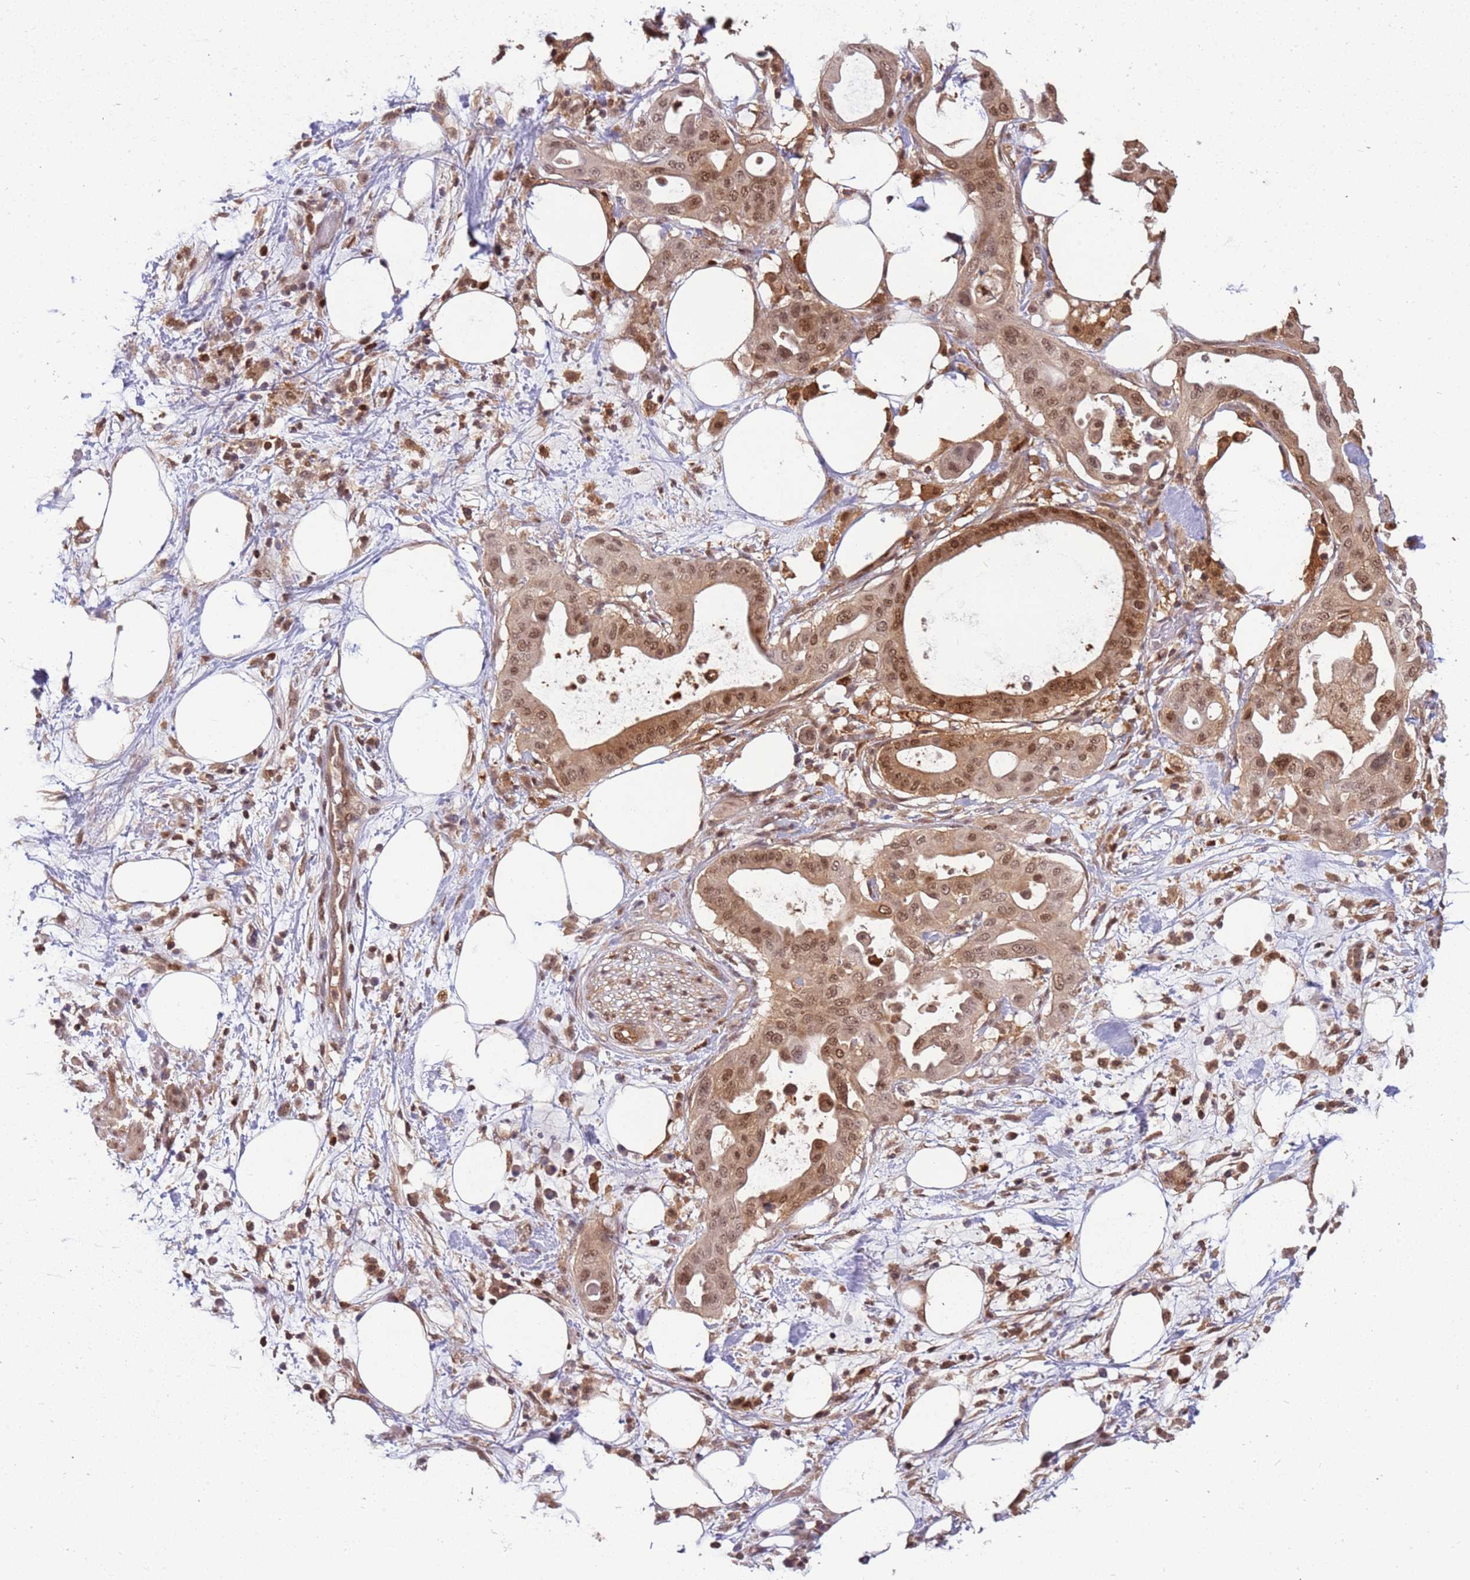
{"staining": {"intensity": "moderate", "quantity": ">75%", "location": "cytoplasmic/membranous,nuclear"}, "tissue": "pancreatic cancer", "cell_type": "Tumor cells", "image_type": "cancer", "snomed": [{"axis": "morphology", "description": "Adenocarcinoma, NOS"}, {"axis": "topography", "description": "Pancreas"}], "caption": "The histopathology image exhibits staining of adenocarcinoma (pancreatic), revealing moderate cytoplasmic/membranous and nuclear protein expression (brown color) within tumor cells. The staining is performed using DAB brown chromogen to label protein expression. The nuclei are counter-stained blue using hematoxylin.", "gene": "GBP2", "patient": {"sex": "male", "age": 68}}